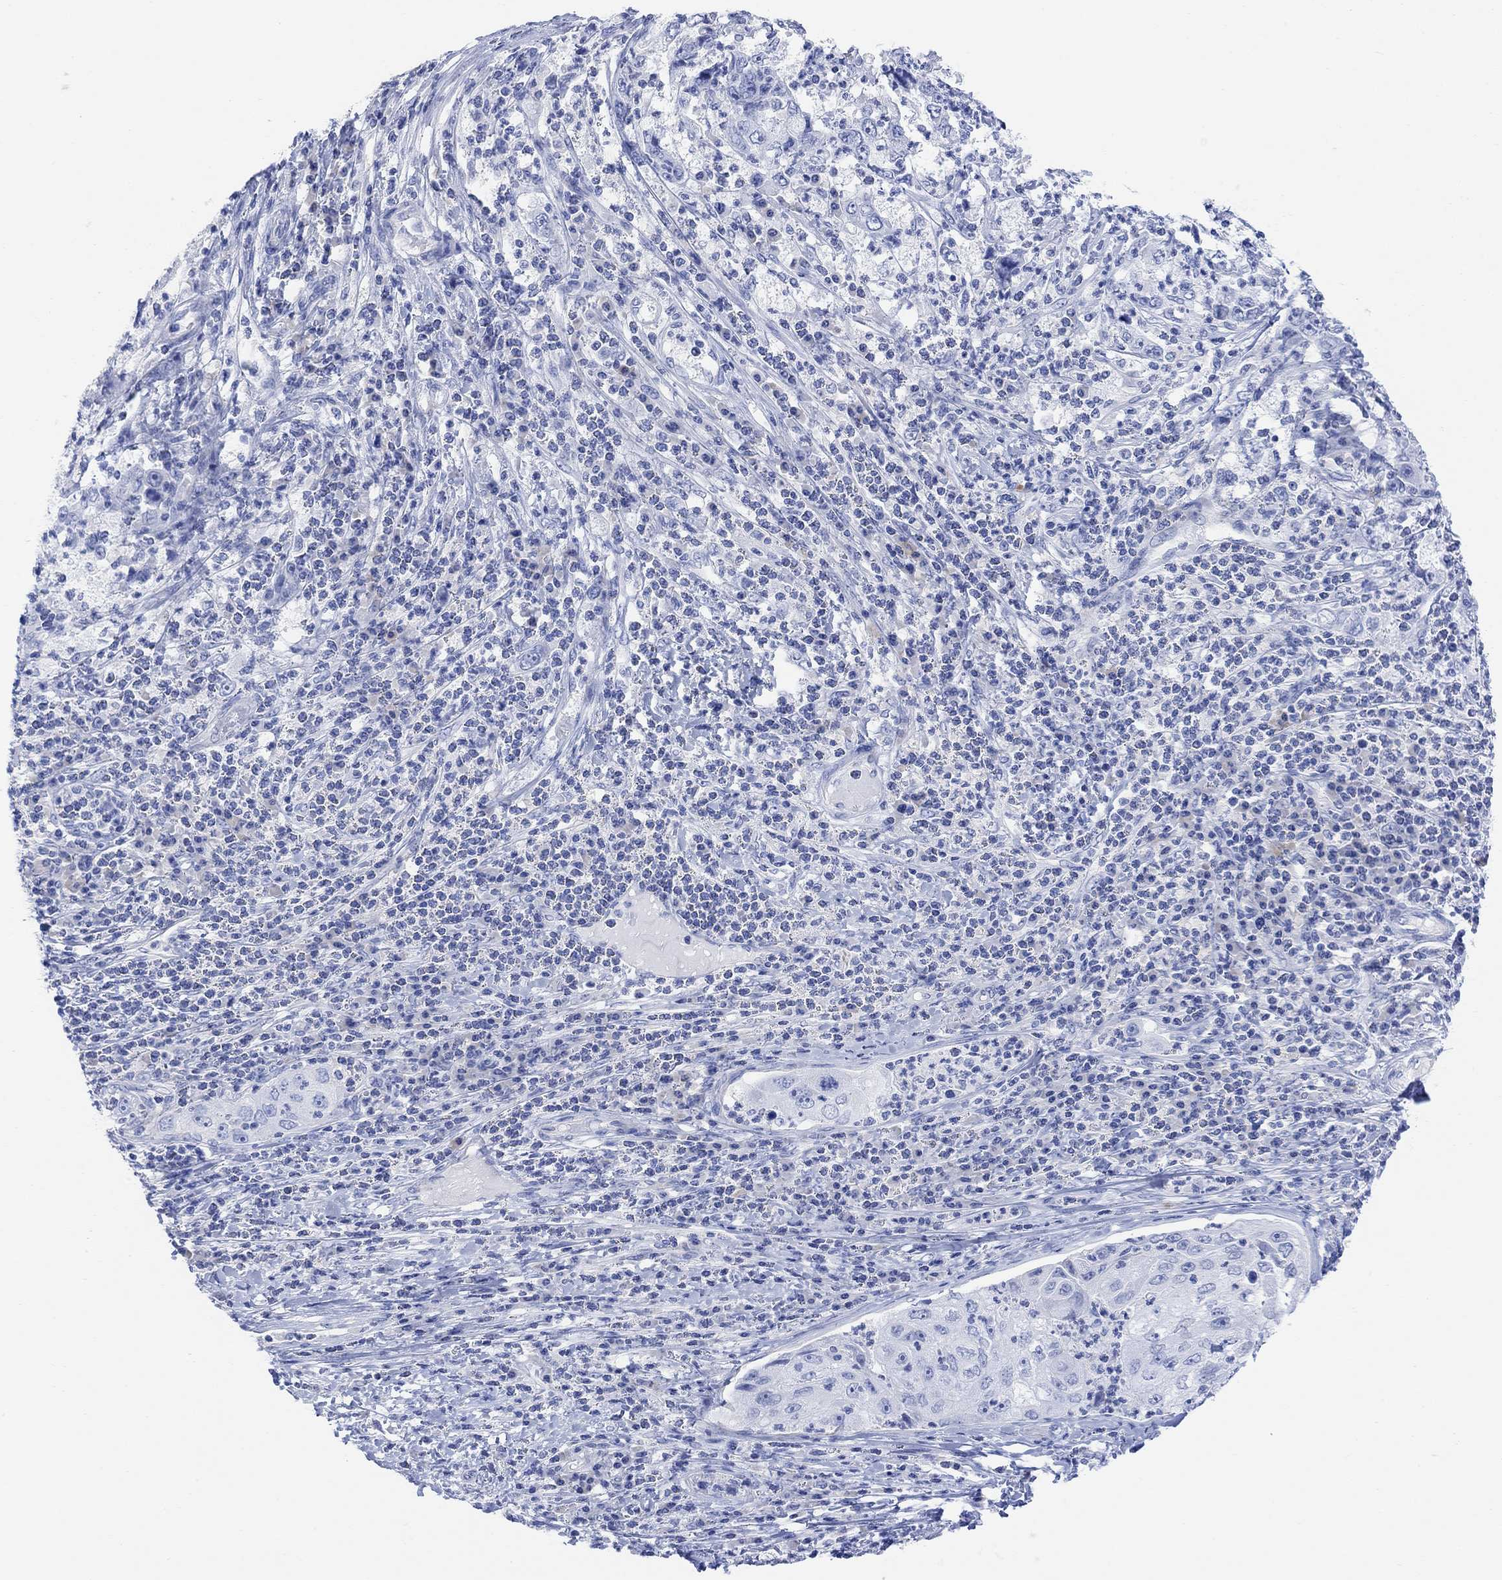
{"staining": {"intensity": "negative", "quantity": "none", "location": "none"}, "tissue": "cervical cancer", "cell_type": "Tumor cells", "image_type": "cancer", "snomed": [{"axis": "morphology", "description": "Squamous cell carcinoma, NOS"}, {"axis": "topography", "description": "Cervix"}], "caption": "This is an immunohistochemistry (IHC) image of human cervical cancer (squamous cell carcinoma). There is no expression in tumor cells.", "gene": "GNG13", "patient": {"sex": "female", "age": 36}}